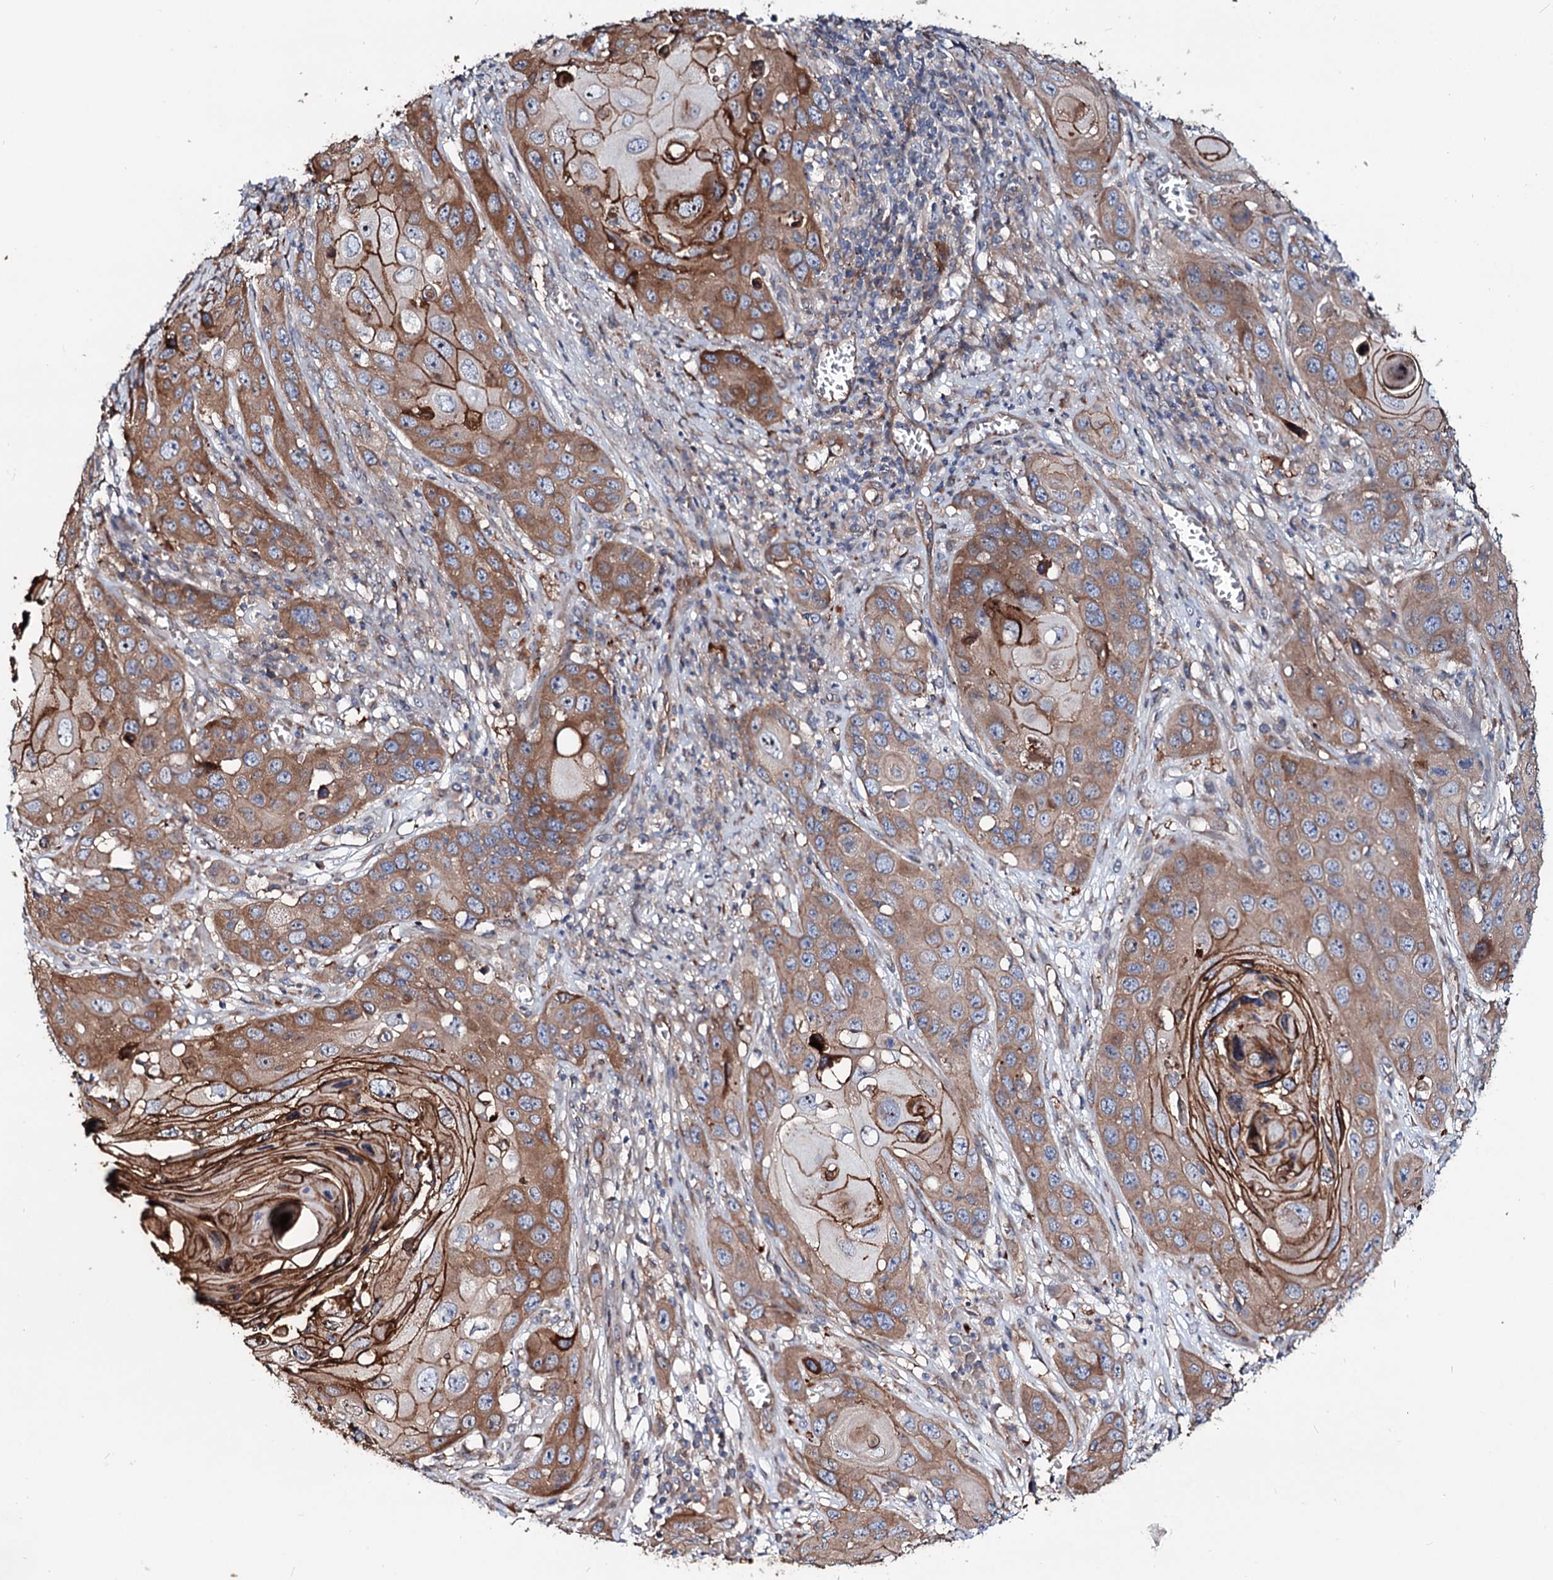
{"staining": {"intensity": "strong", "quantity": ">75%", "location": "cytoplasmic/membranous"}, "tissue": "skin cancer", "cell_type": "Tumor cells", "image_type": "cancer", "snomed": [{"axis": "morphology", "description": "Squamous cell carcinoma, NOS"}, {"axis": "topography", "description": "Skin"}], "caption": "Immunohistochemistry (IHC) staining of squamous cell carcinoma (skin), which exhibits high levels of strong cytoplasmic/membranous expression in approximately >75% of tumor cells indicating strong cytoplasmic/membranous protein positivity. The staining was performed using DAB (3,3'-diaminobenzidine) (brown) for protein detection and nuclei were counterstained in hematoxylin (blue).", "gene": "PTDSS2", "patient": {"sex": "male", "age": 55}}